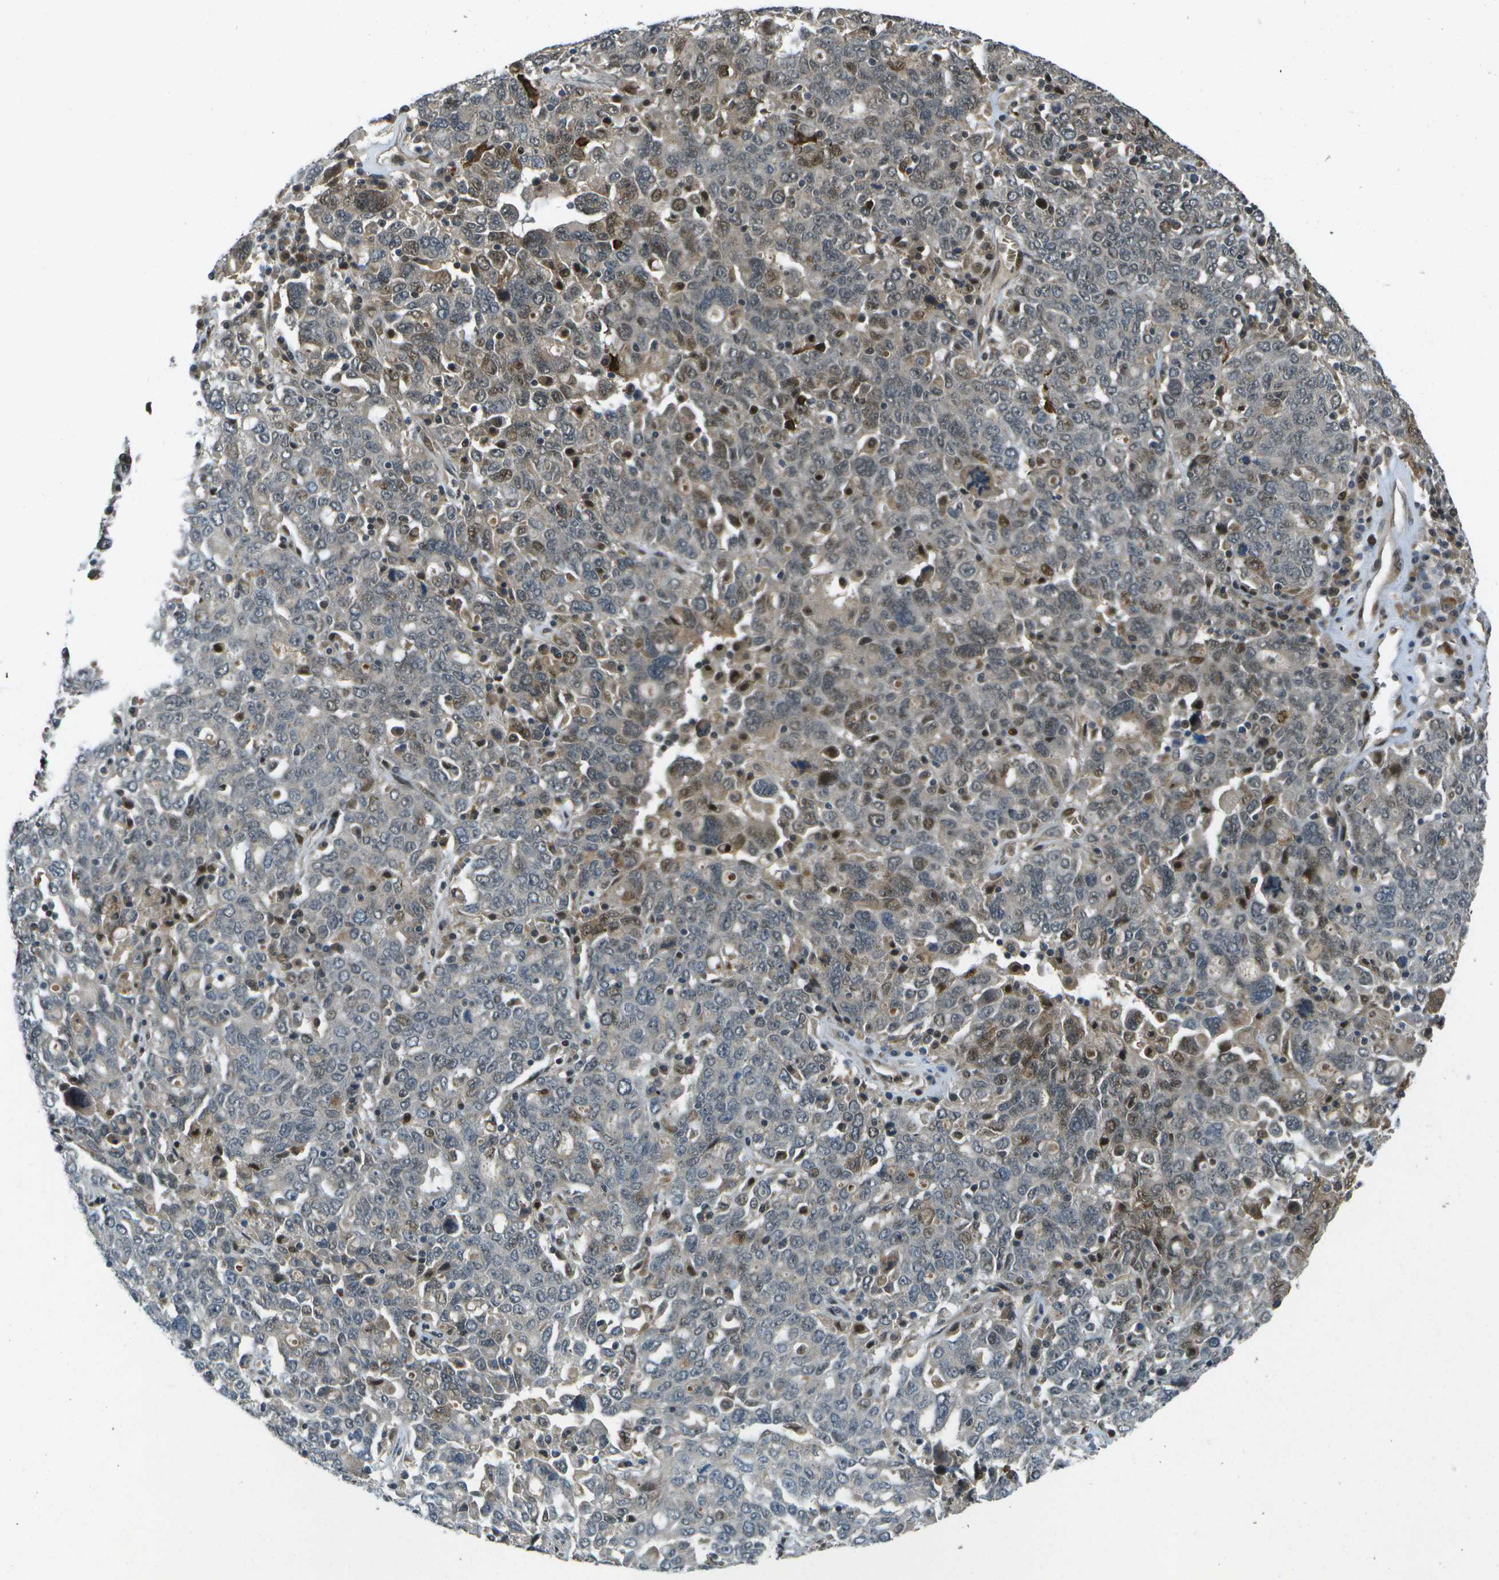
{"staining": {"intensity": "moderate", "quantity": "<25%", "location": "cytoplasmic/membranous,nuclear"}, "tissue": "ovarian cancer", "cell_type": "Tumor cells", "image_type": "cancer", "snomed": [{"axis": "morphology", "description": "Carcinoma, endometroid"}, {"axis": "topography", "description": "Ovary"}], "caption": "Immunohistochemical staining of human ovarian cancer exhibits low levels of moderate cytoplasmic/membranous and nuclear protein positivity in approximately <25% of tumor cells.", "gene": "GANC", "patient": {"sex": "female", "age": 62}}